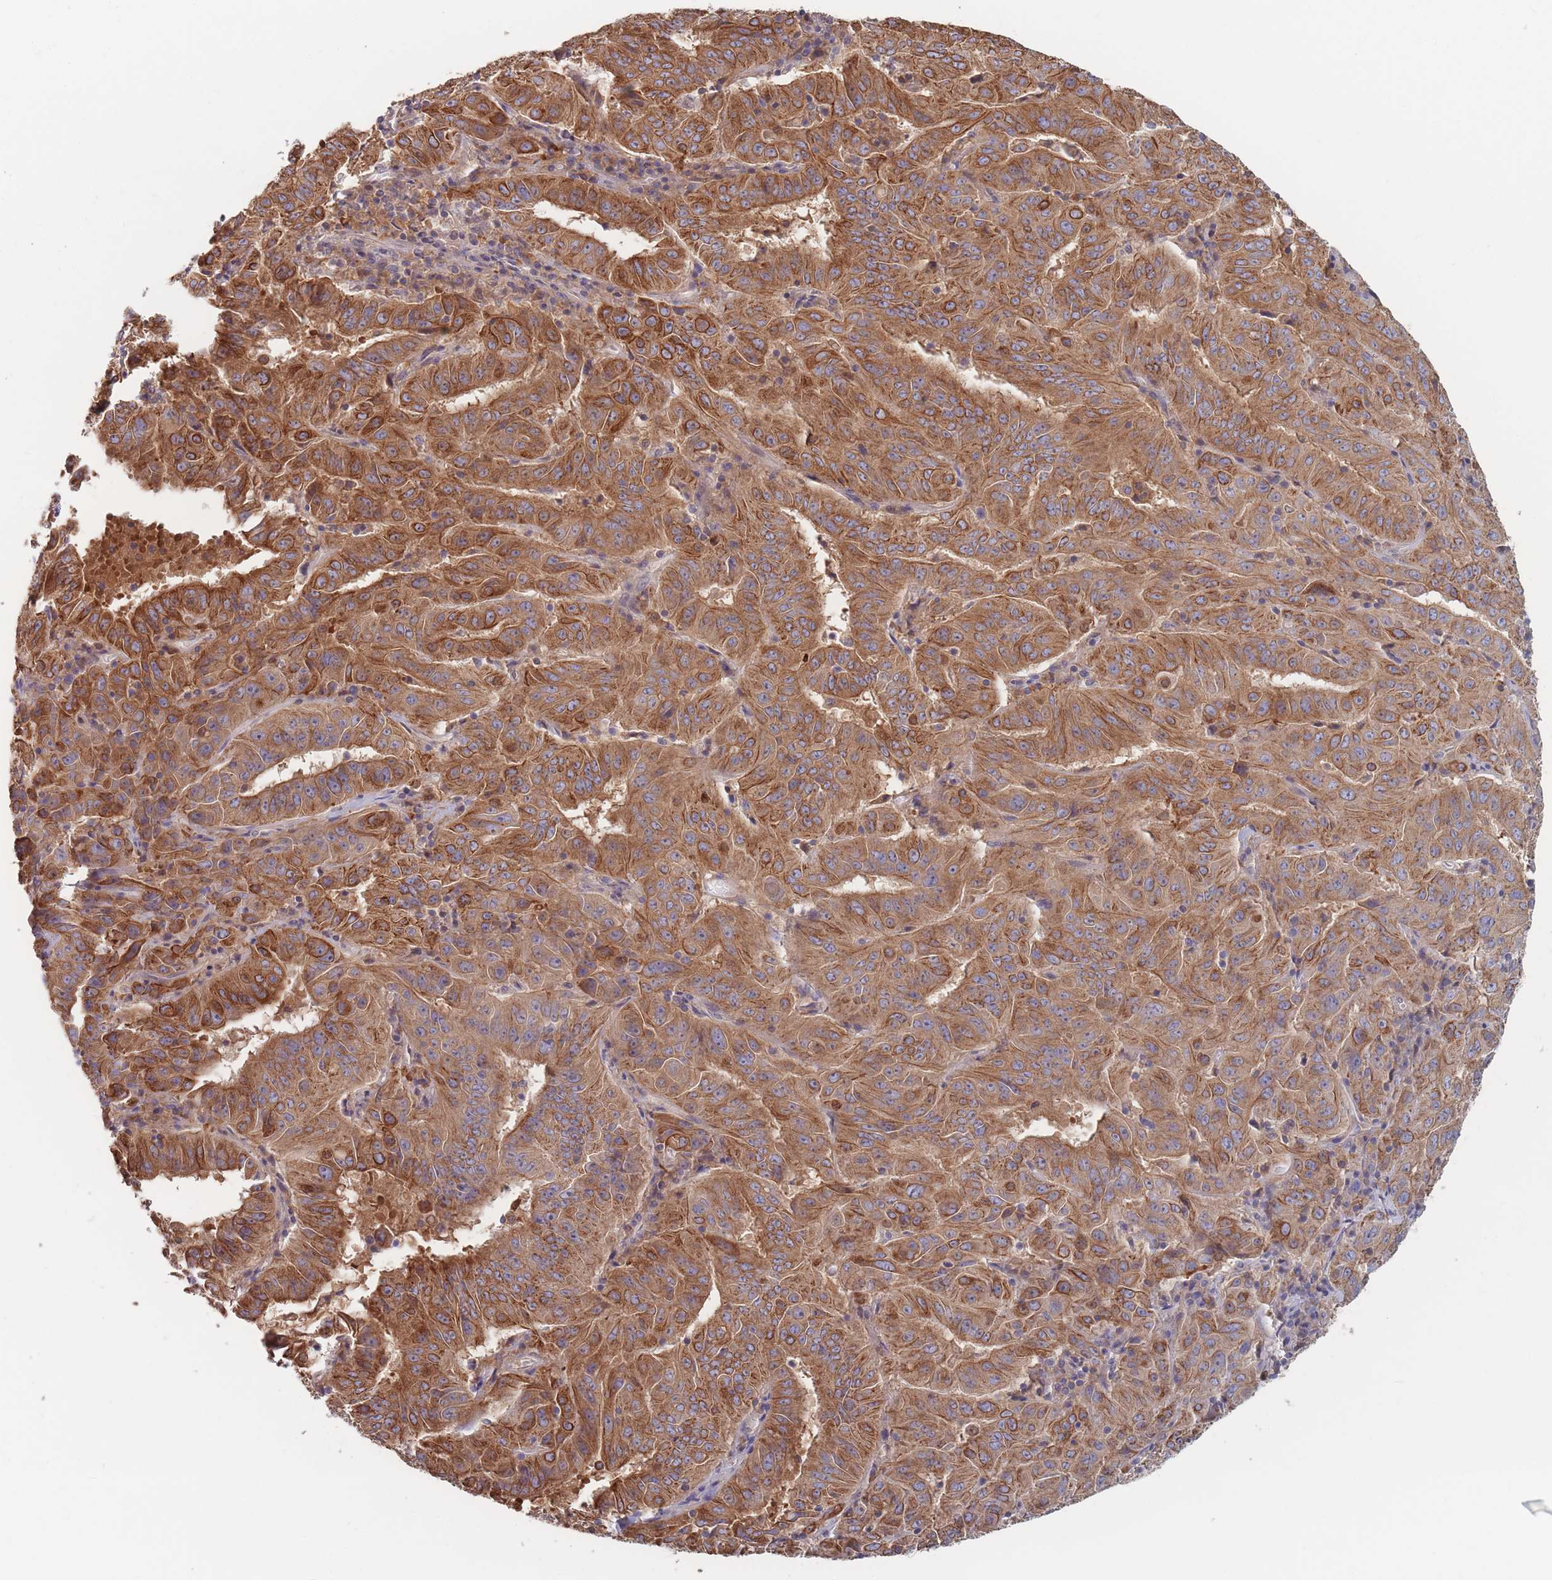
{"staining": {"intensity": "strong", "quantity": ">75%", "location": "cytoplasmic/membranous"}, "tissue": "pancreatic cancer", "cell_type": "Tumor cells", "image_type": "cancer", "snomed": [{"axis": "morphology", "description": "Adenocarcinoma, NOS"}, {"axis": "topography", "description": "Pancreas"}], "caption": "DAB (3,3'-diaminobenzidine) immunohistochemical staining of human adenocarcinoma (pancreatic) displays strong cytoplasmic/membranous protein expression in about >75% of tumor cells.", "gene": "EFCC1", "patient": {"sex": "male", "age": 63}}